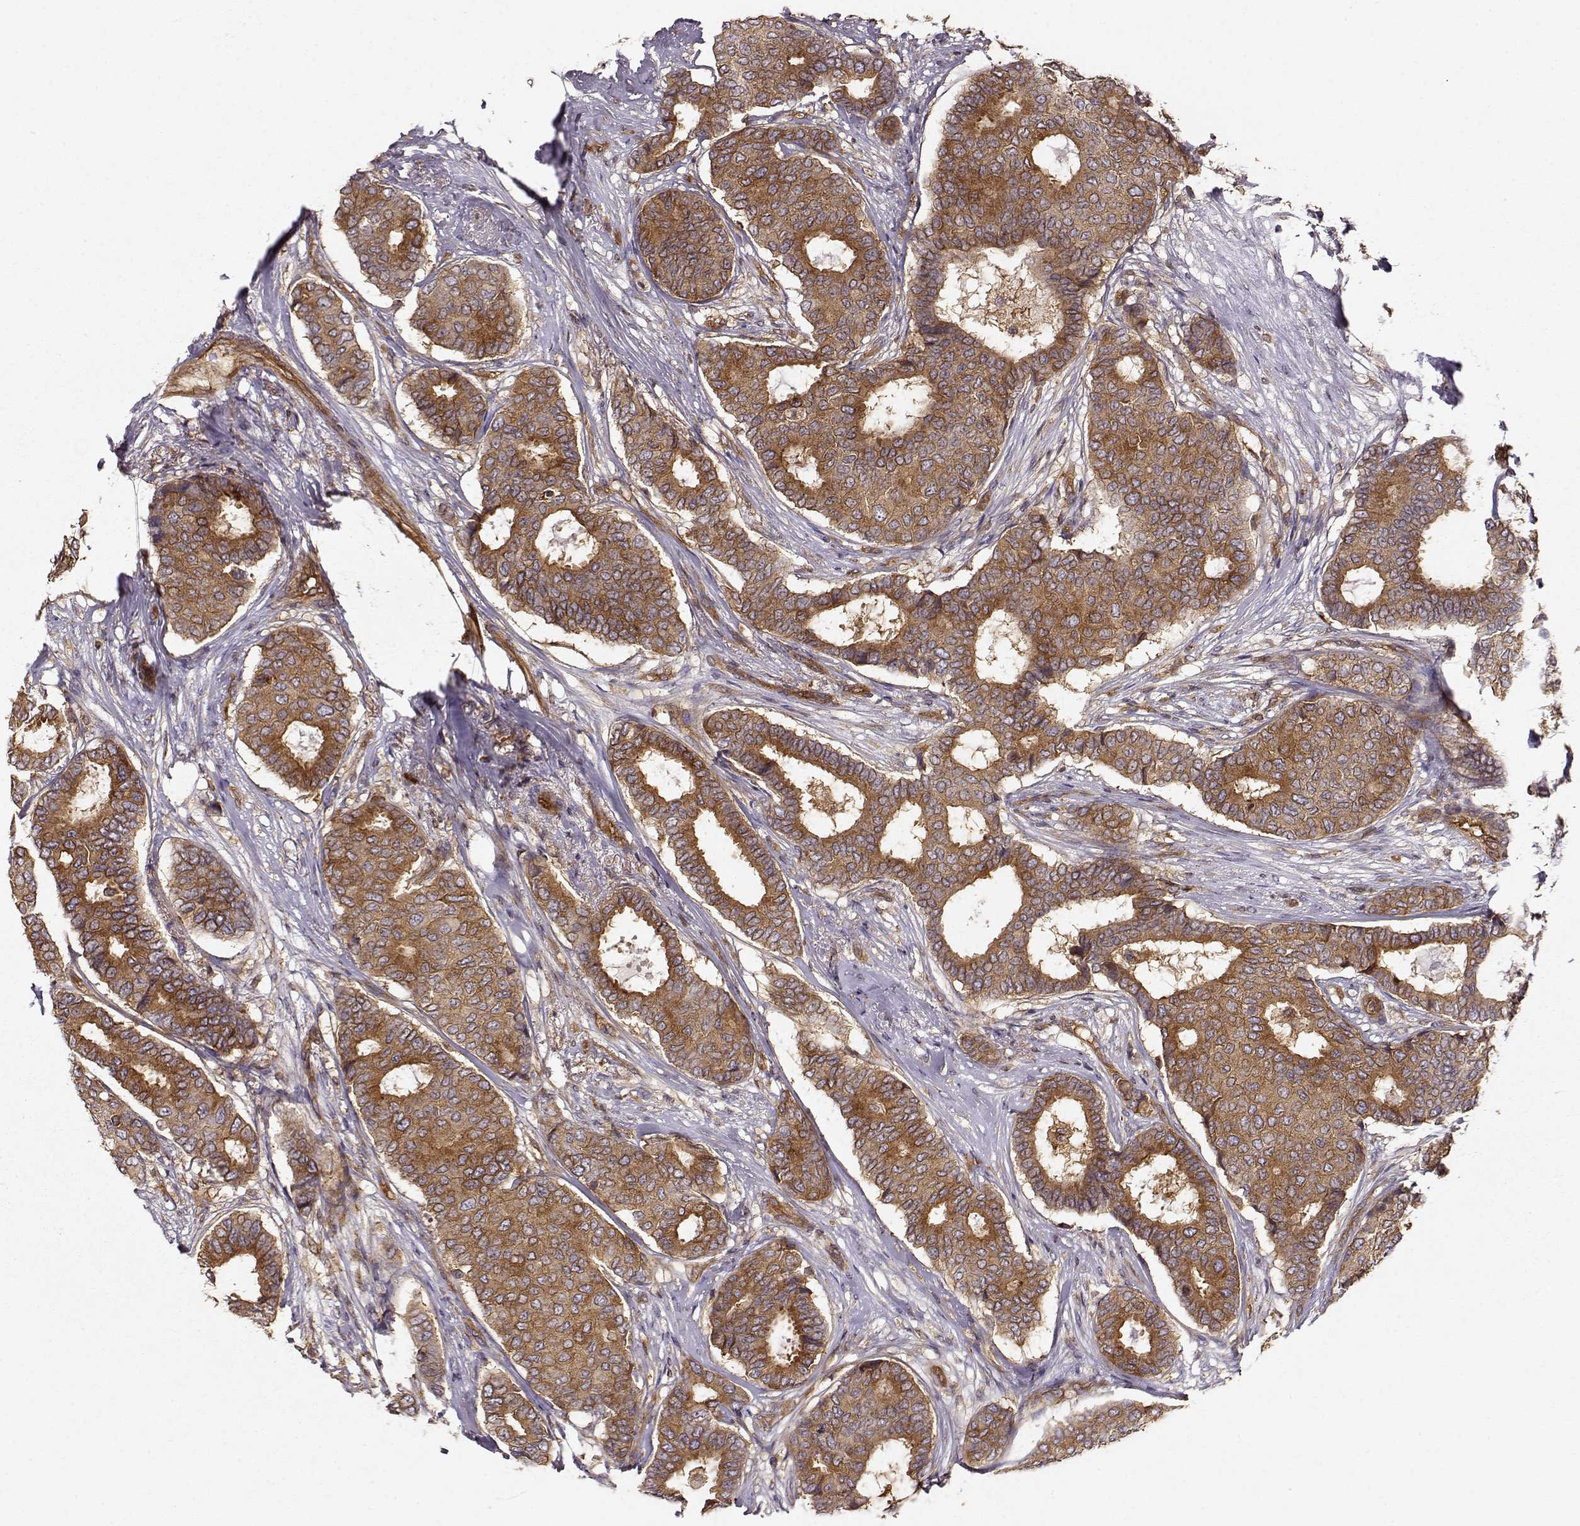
{"staining": {"intensity": "moderate", "quantity": ">75%", "location": "cytoplasmic/membranous"}, "tissue": "breast cancer", "cell_type": "Tumor cells", "image_type": "cancer", "snomed": [{"axis": "morphology", "description": "Duct carcinoma"}, {"axis": "topography", "description": "Breast"}], "caption": "A high-resolution image shows immunohistochemistry (IHC) staining of breast cancer (infiltrating ductal carcinoma), which displays moderate cytoplasmic/membranous expression in about >75% of tumor cells. (DAB (3,3'-diaminobenzidine) = brown stain, brightfield microscopy at high magnification).", "gene": "ARHGEF2", "patient": {"sex": "female", "age": 75}}